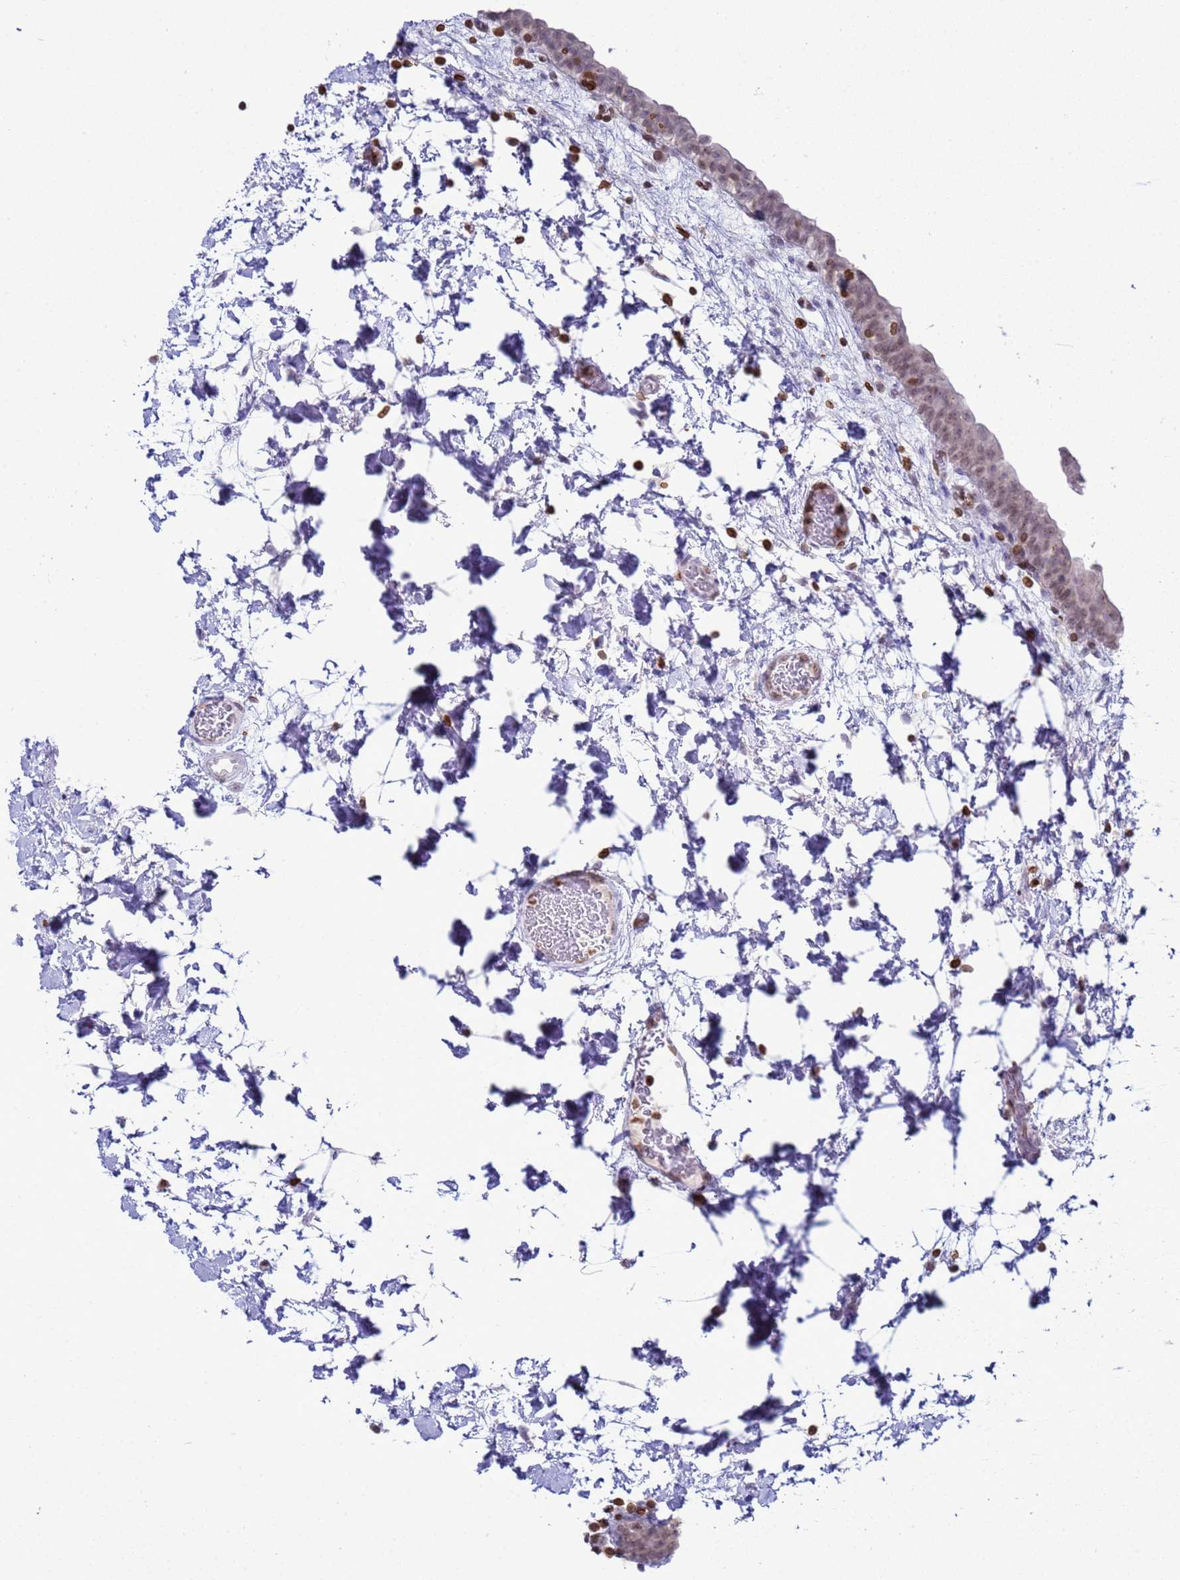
{"staining": {"intensity": "moderate", "quantity": "<25%", "location": "nuclear"}, "tissue": "urinary bladder", "cell_type": "Urothelial cells", "image_type": "normal", "snomed": [{"axis": "morphology", "description": "Normal tissue, NOS"}, {"axis": "topography", "description": "Urinary bladder"}], "caption": "Moderate nuclear protein positivity is present in approximately <25% of urothelial cells in urinary bladder. (DAB (3,3'-diaminobenzidine) IHC with brightfield microscopy, high magnification).", "gene": "DHX37", "patient": {"sex": "male", "age": 83}}